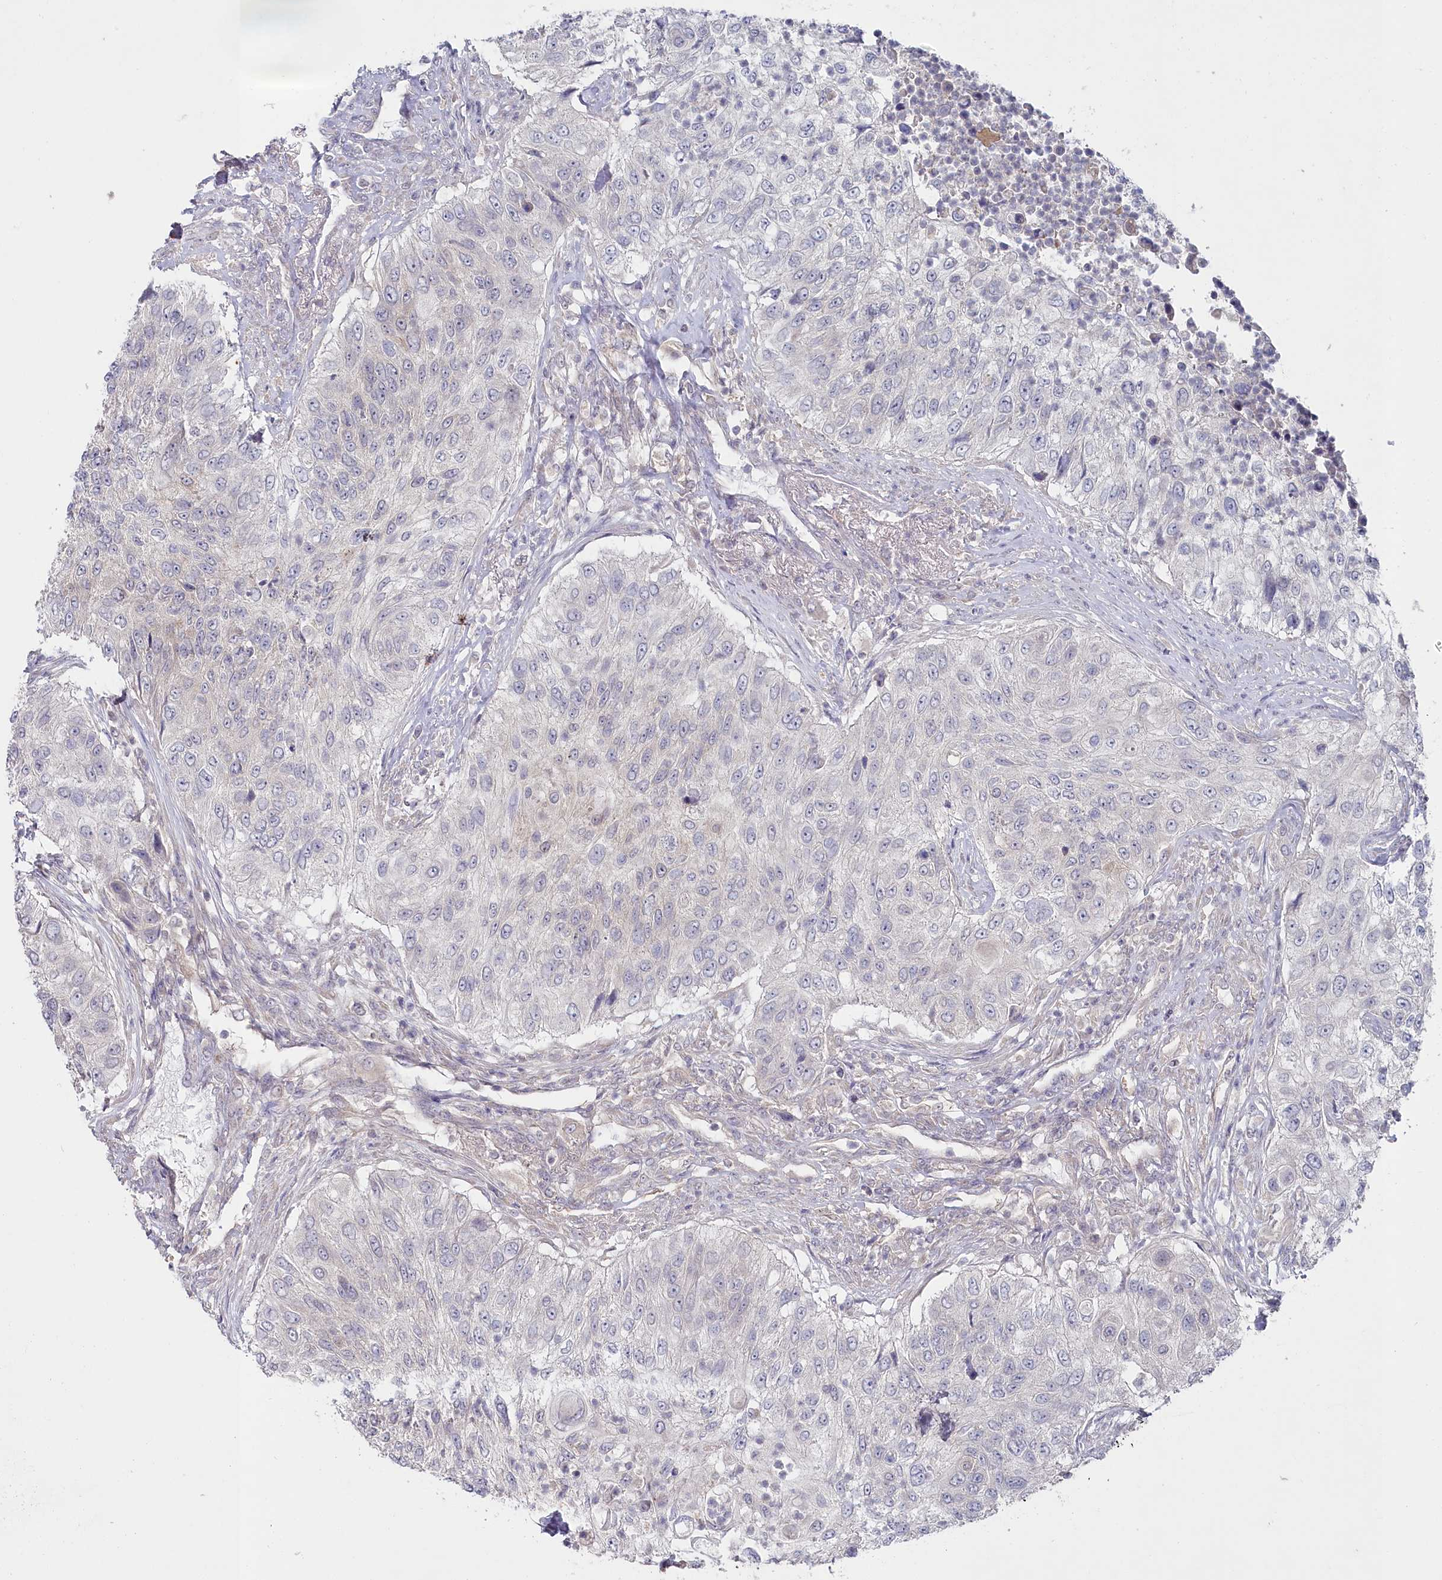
{"staining": {"intensity": "negative", "quantity": "none", "location": "none"}, "tissue": "urothelial cancer", "cell_type": "Tumor cells", "image_type": "cancer", "snomed": [{"axis": "morphology", "description": "Urothelial carcinoma, High grade"}, {"axis": "topography", "description": "Urinary bladder"}], "caption": "The photomicrograph shows no significant positivity in tumor cells of high-grade urothelial carcinoma.", "gene": "AAMDC", "patient": {"sex": "female", "age": 60}}